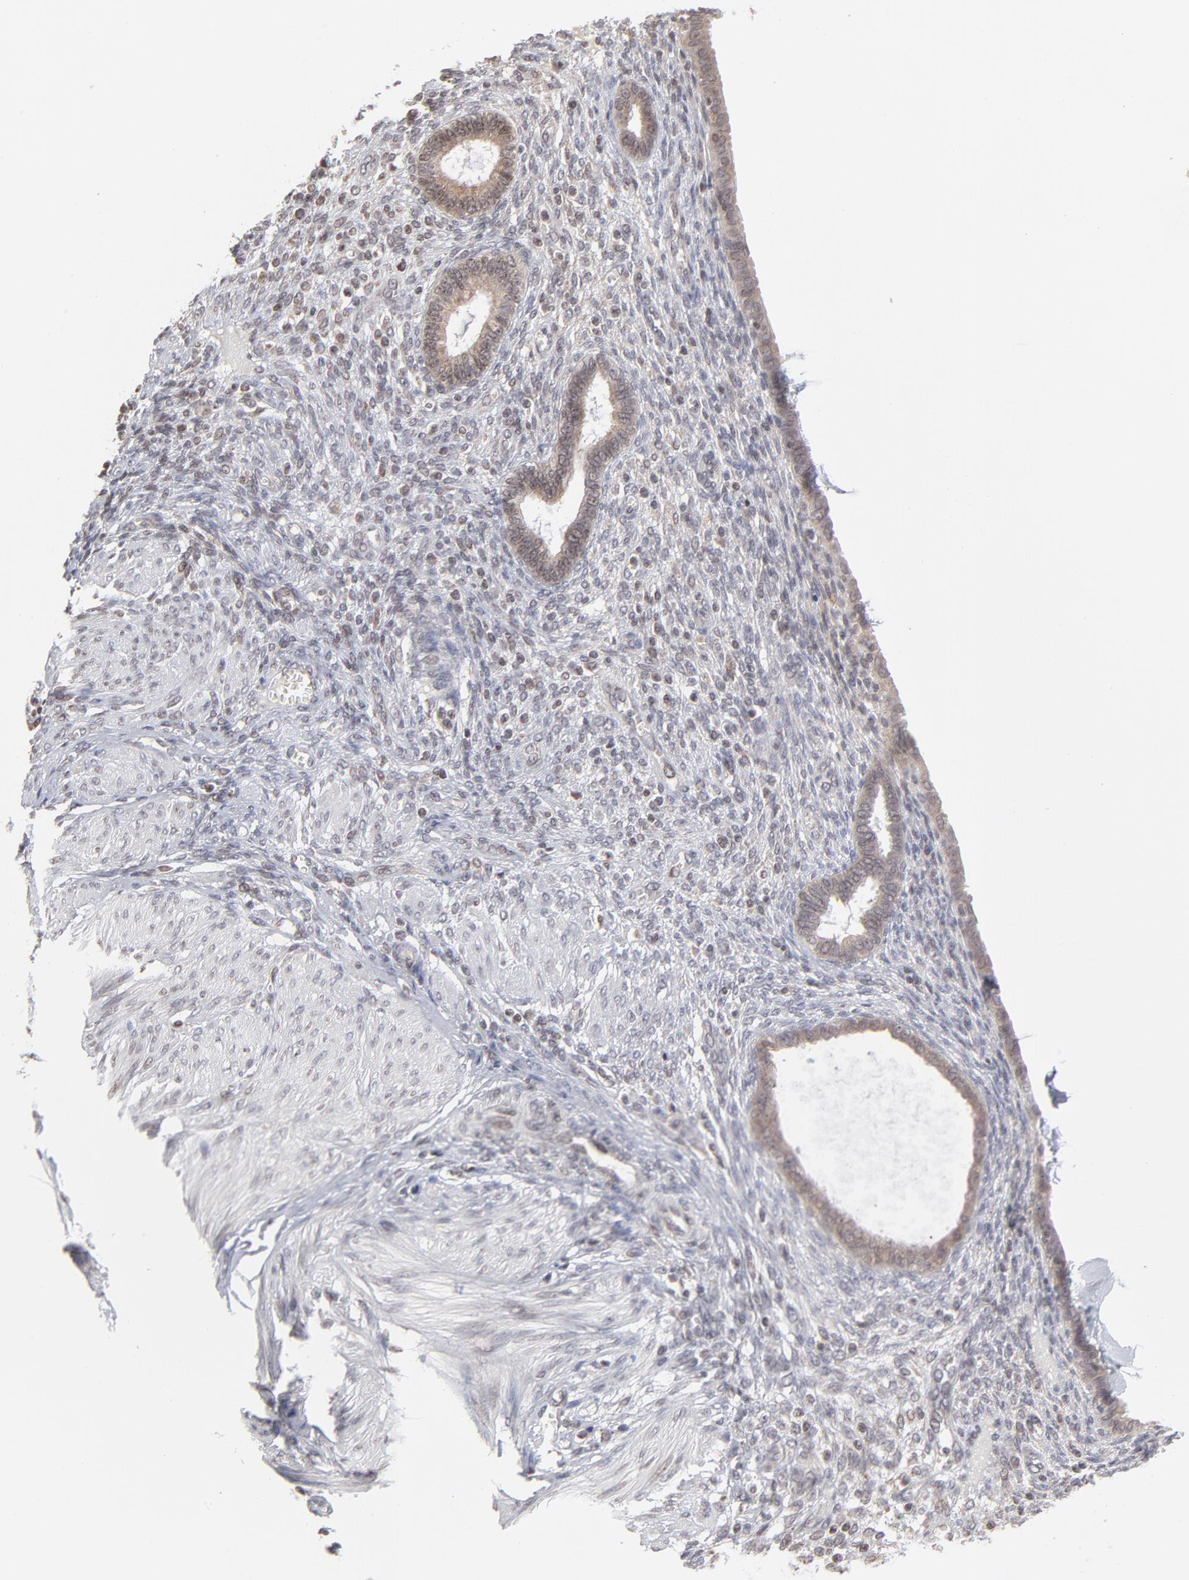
{"staining": {"intensity": "moderate", "quantity": "<25%", "location": "nuclear"}, "tissue": "endometrium", "cell_type": "Cells in endometrial stroma", "image_type": "normal", "snomed": [{"axis": "morphology", "description": "Normal tissue, NOS"}, {"axis": "topography", "description": "Endometrium"}], "caption": "Immunohistochemical staining of normal human endometrium shows low levels of moderate nuclear staining in about <25% of cells in endometrial stroma. Using DAB (3,3'-diaminobenzidine) (brown) and hematoxylin (blue) stains, captured at high magnification using brightfield microscopy.", "gene": "ARIH1", "patient": {"sex": "female", "age": 72}}